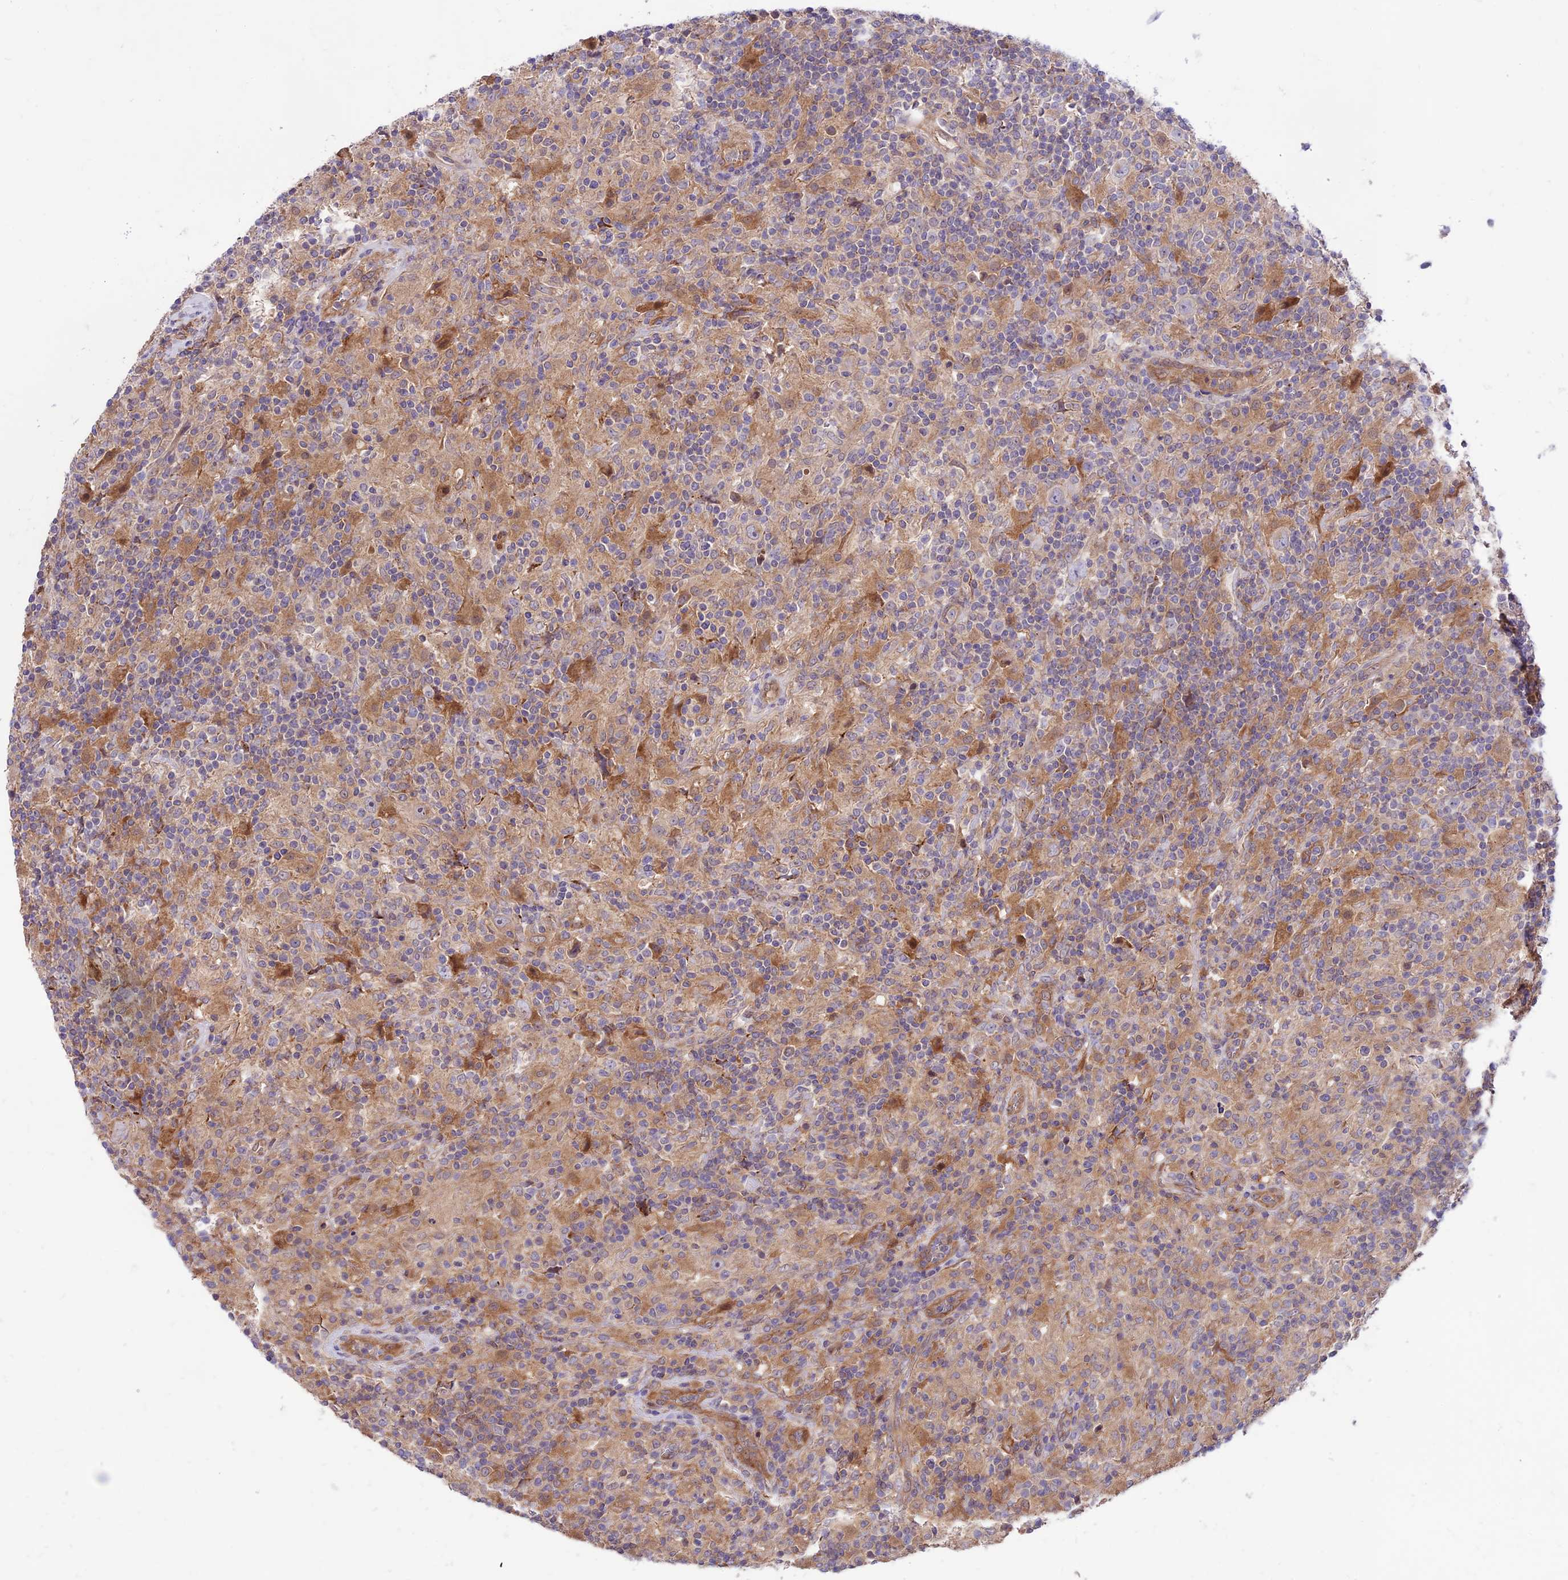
{"staining": {"intensity": "negative", "quantity": "none", "location": "none"}, "tissue": "lymphoma", "cell_type": "Tumor cells", "image_type": "cancer", "snomed": [{"axis": "morphology", "description": "Hodgkin's disease, NOS"}, {"axis": "topography", "description": "Lymph node"}], "caption": "IHC micrograph of neoplastic tissue: human lymphoma stained with DAB displays no significant protein staining in tumor cells.", "gene": "COG8", "patient": {"sex": "male", "age": 70}}